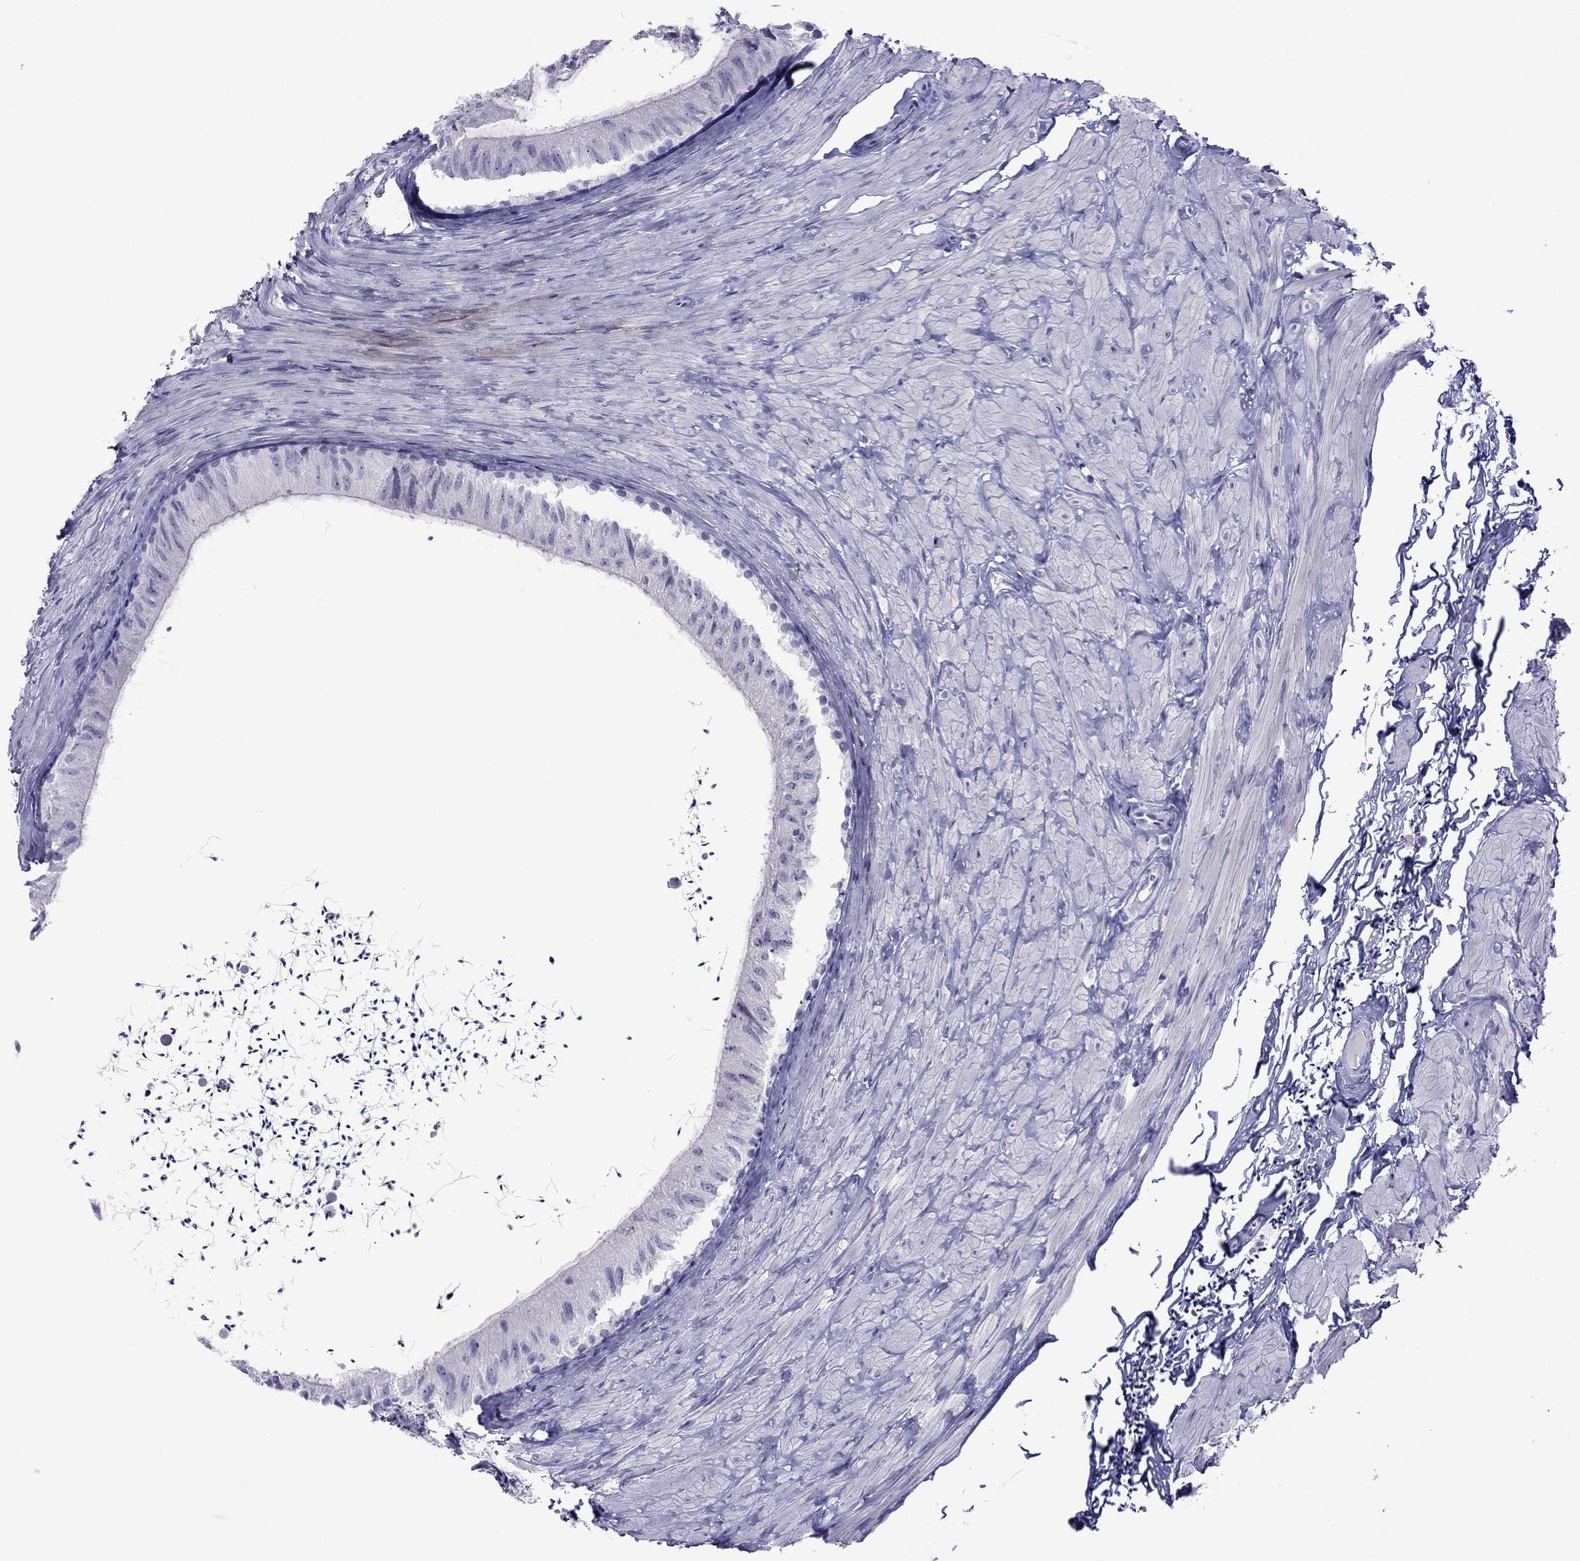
{"staining": {"intensity": "negative", "quantity": "none", "location": "none"}, "tissue": "epididymis", "cell_type": "Glandular cells", "image_type": "normal", "snomed": [{"axis": "morphology", "description": "Normal tissue, NOS"}, {"axis": "topography", "description": "Epididymis"}], "caption": "Immunohistochemistry micrograph of unremarkable epididymis: human epididymis stained with DAB exhibits no significant protein positivity in glandular cells.", "gene": "PCDHA6", "patient": {"sex": "male", "age": 32}}